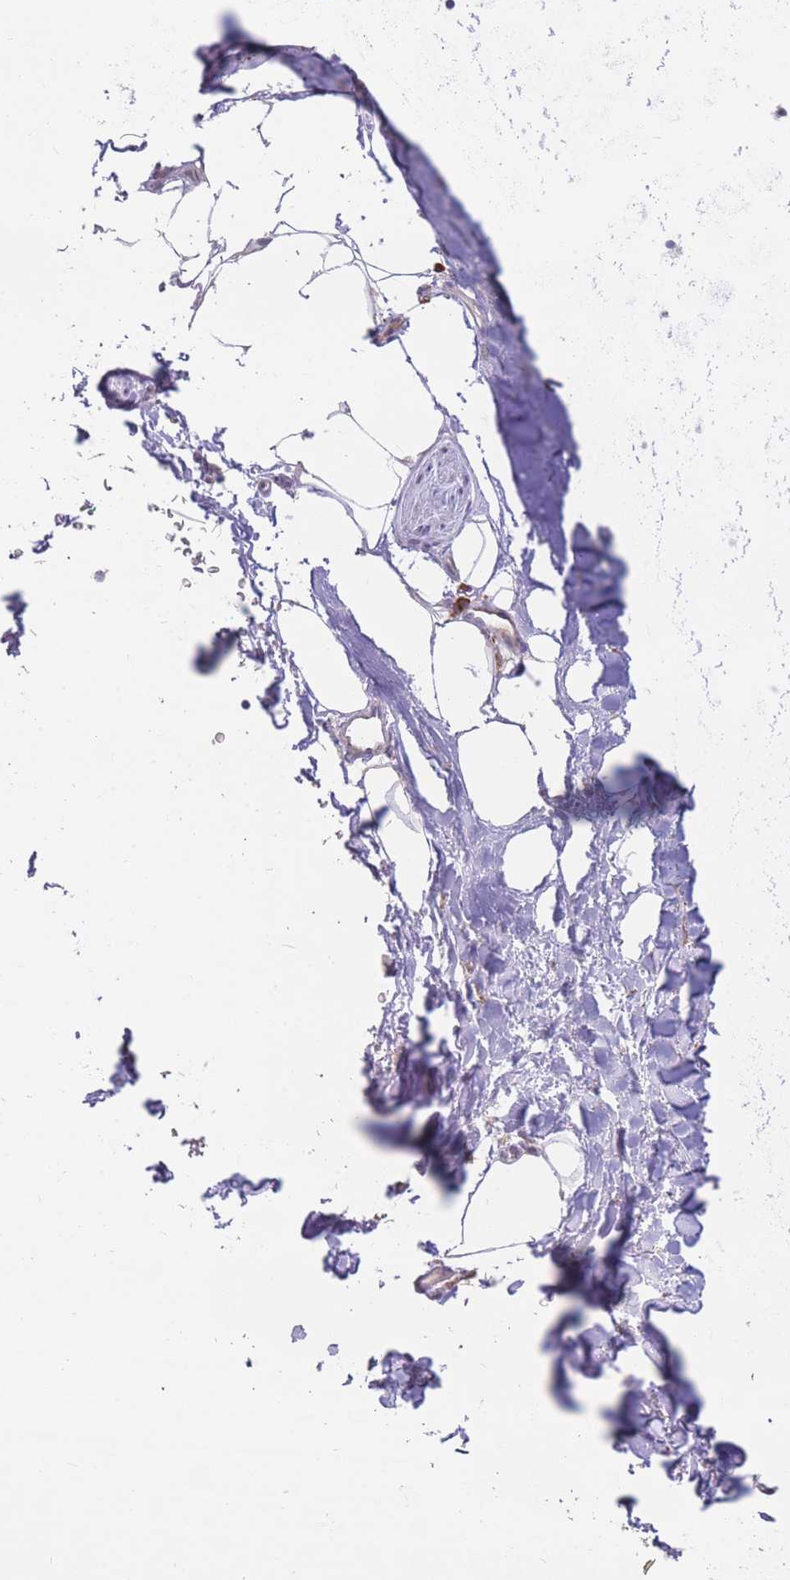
{"staining": {"intensity": "negative", "quantity": "none", "location": "none"}, "tissue": "adipose tissue", "cell_type": "Adipocytes", "image_type": "normal", "snomed": [{"axis": "morphology", "description": "Normal tissue, NOS"}, {"axis": "topography", "description": "Cartilage tissue"}, {"axis": "topography", "description": "Bronchus"}], "caption": "Immunohistochemistry (IHC) photomicrograph of normal adipose tissue: adipose tissue stained with DAB (3,3'-diaminobenzidine) reveals no significant protein positivity in adipocytes.", "gene": "TRAPPC5", "patient": {"sex": "female", "age": 72}}